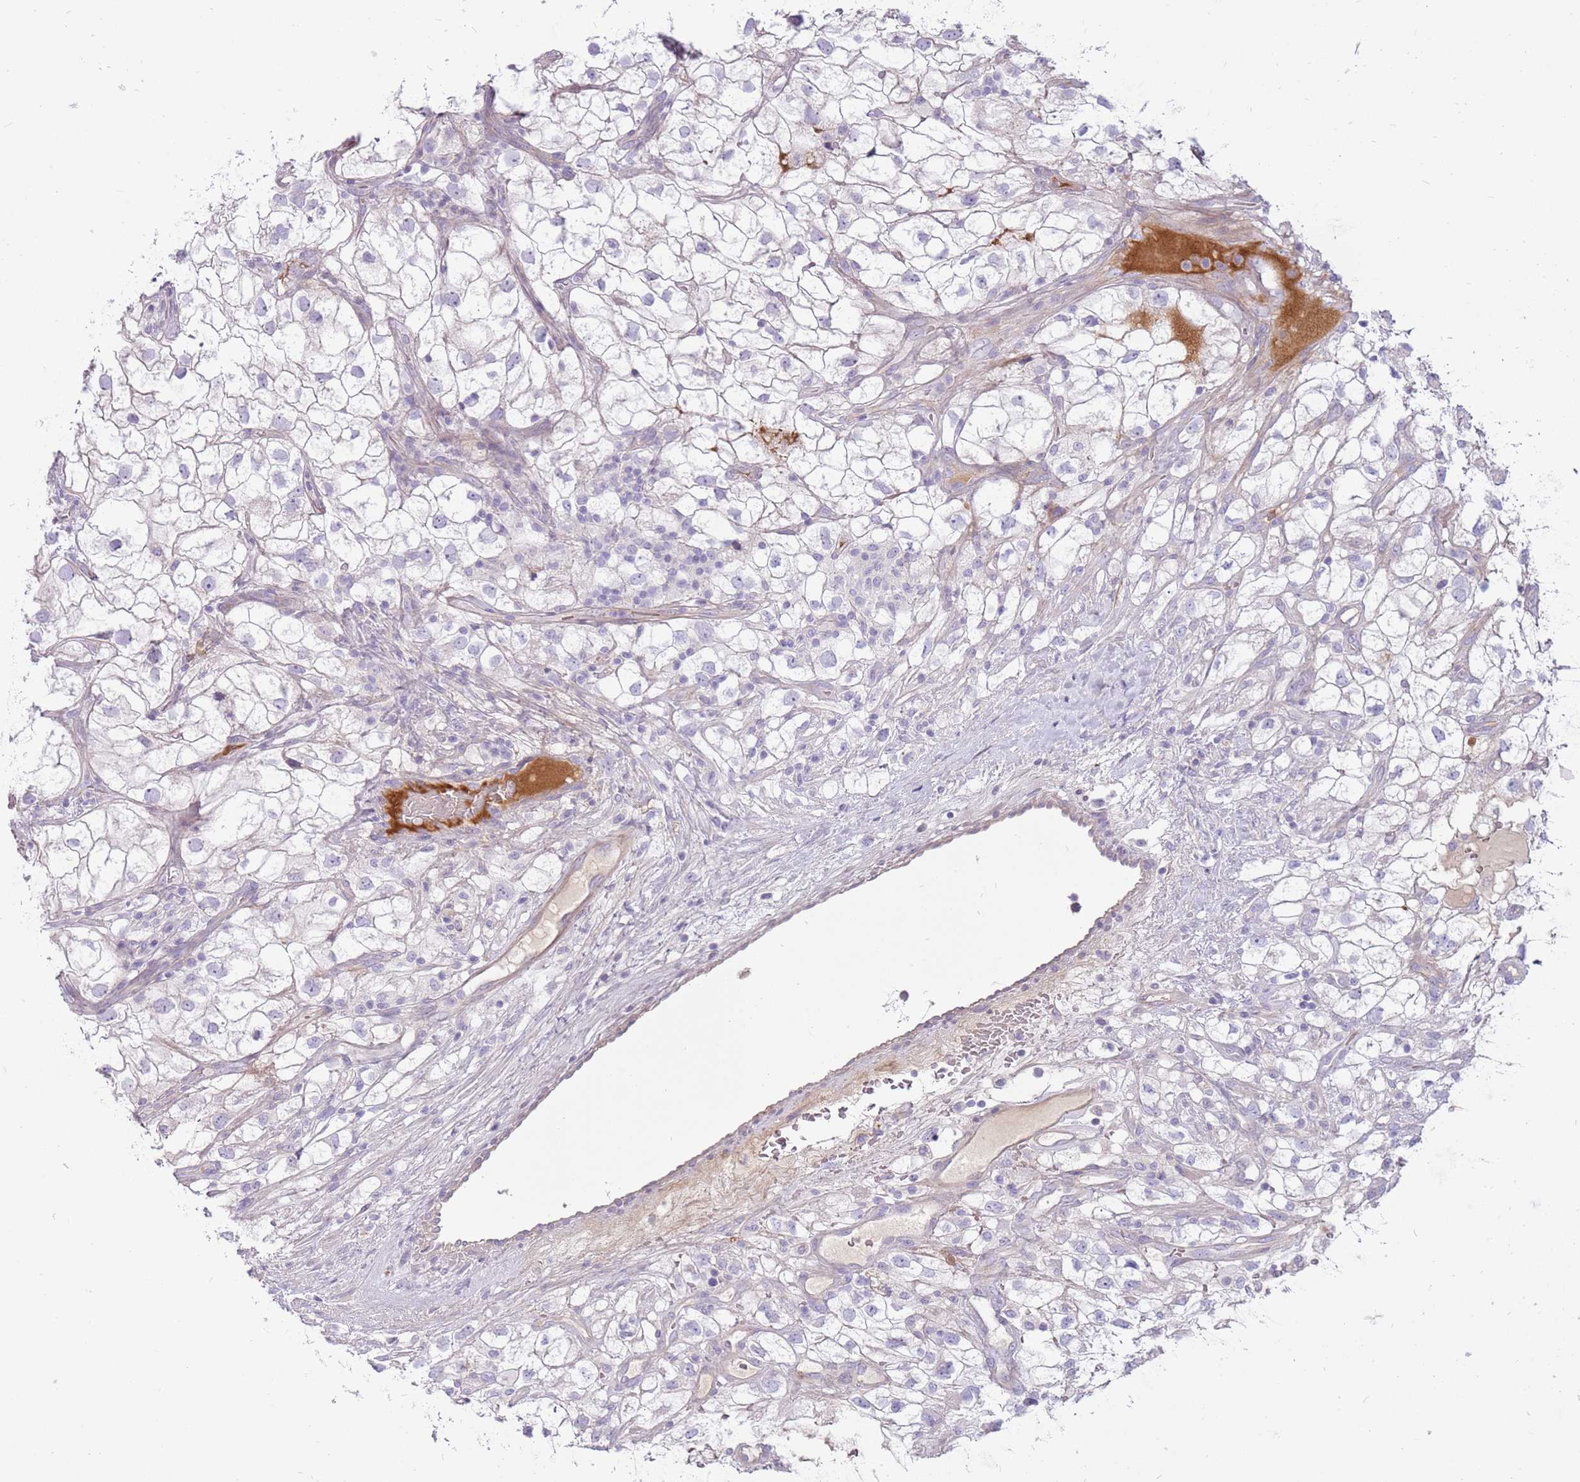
{"staining": {"intensity": "negative", "quantity": "none", "location": "none"}, "tissue": "renal cancer", "cell_type": "Tumor cells", "image_type": "cancer", "snomed": [{"axis": "morphology", "description": "Adenocarcinoma, NOS"}, {"axis": "topography", "description": "Kidney"}], "caption": "Immunohistochemistry of human renal cancer (adenocarcinoma) reveals no staining in tumor cells.", "gene": "MCUB", "patient": {"sex": "male", "age": 59}}